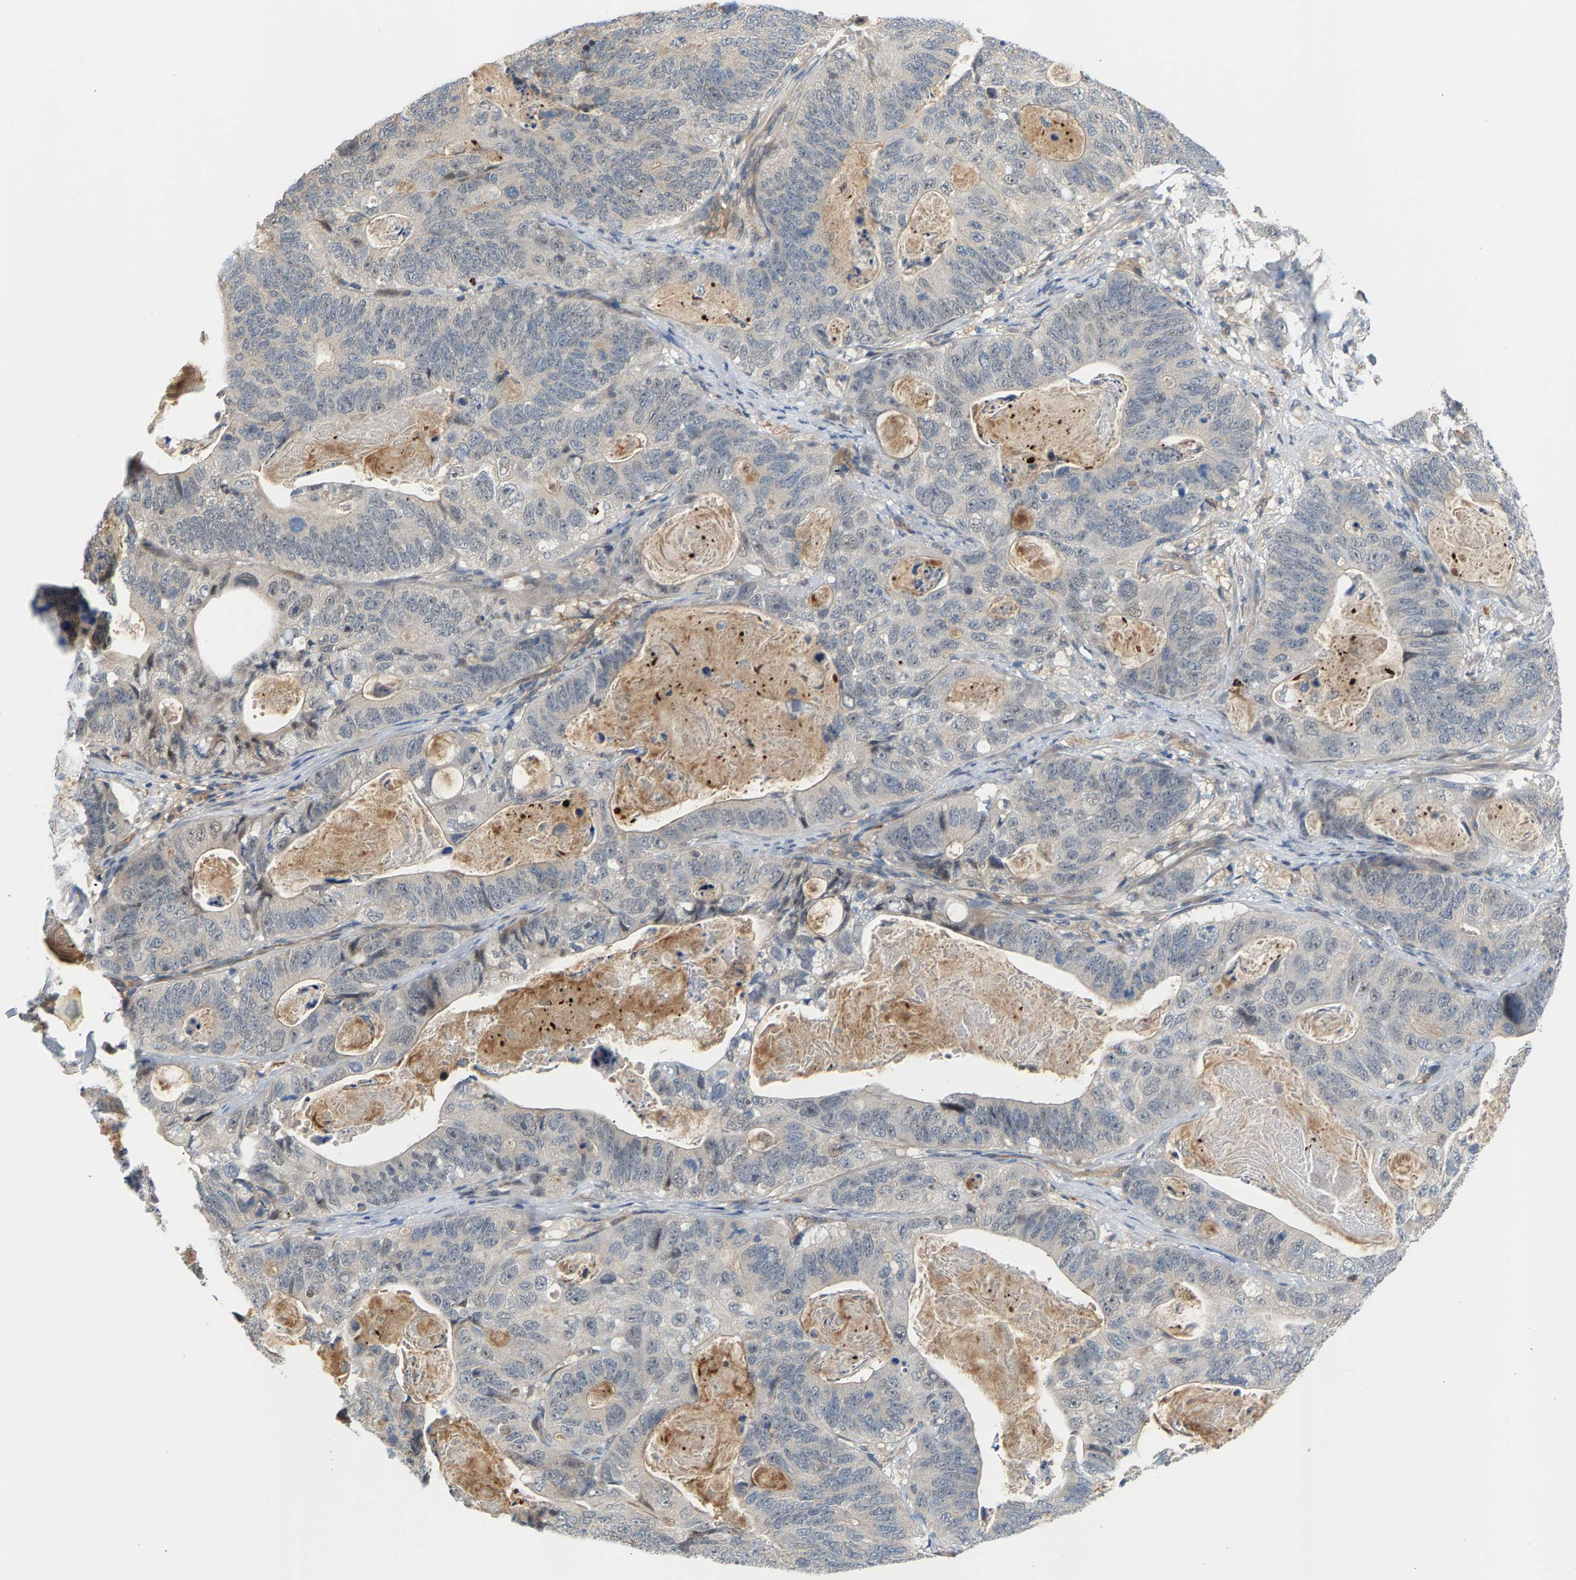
{"staining": {"intensity": "weak", "quantity": "<25%", "location": "cytoplasmic/membranous"}, "tissue": "stomach cancer", "cell_type": "Tumor cells", "image_type": "cancer", "snomed": [{"axis": "morphology", "description": "Normal tissue, NOS"}, {"axis": "morphology", "description": "Adenocarcinoma, NOS"}, {"axis": "topography", "description": "Stomach"}], "caption": "The immunohistochemistry micrograph has no significant expression in tumor cells of adenocarcinoma (stomach) tissue.", "gene": "KRTAP27-1", "patient": {"sex": "female", "age": 89}}